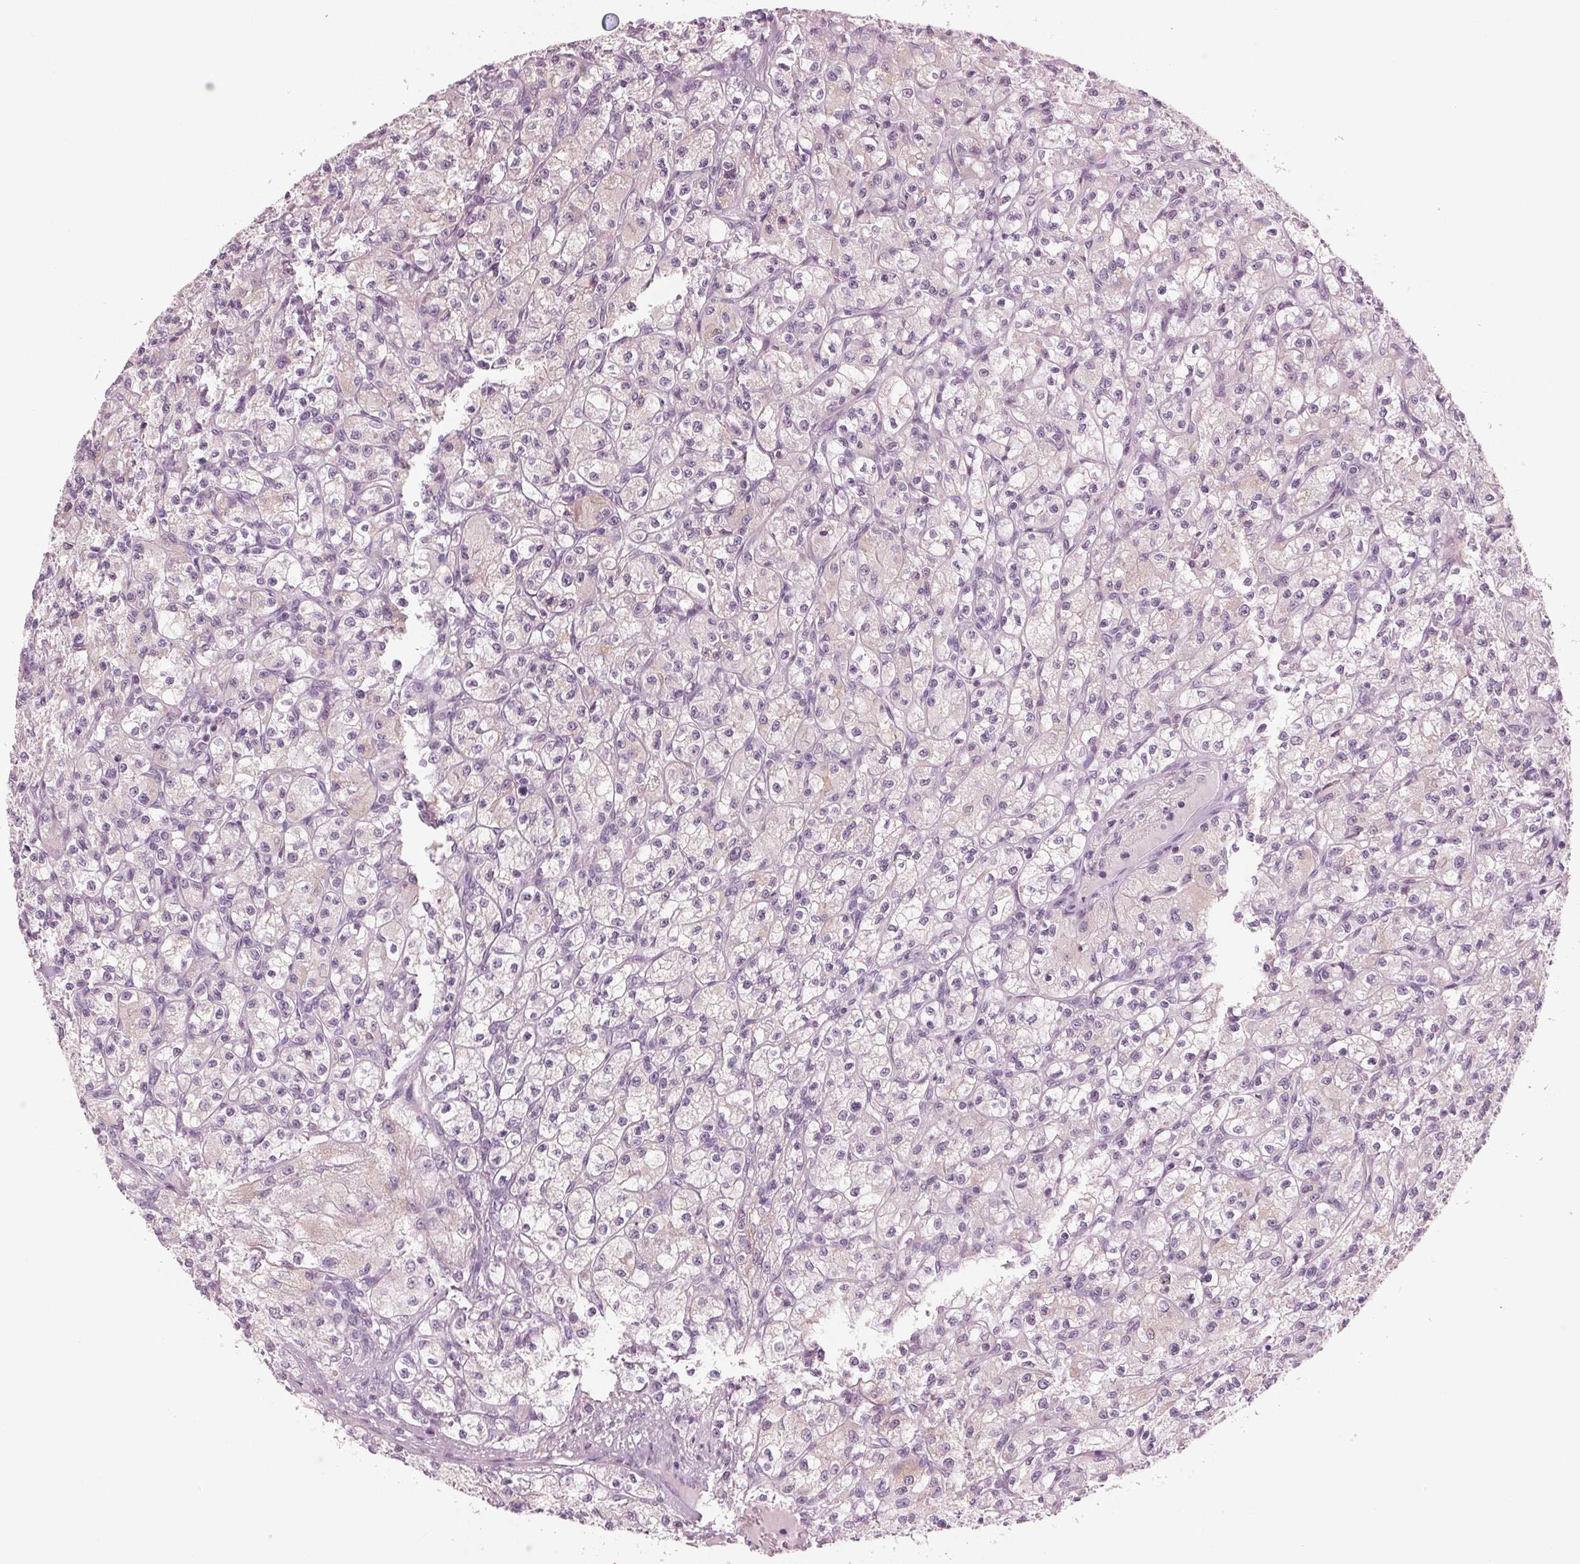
{"staining": {"intensity": "negative", "quantity": "none", "location": "none"}, "tissue": "renal cancer", "cell_type": "Tumor cells", "image_type": "cancer", "snomed": [{"axis": "morphology", "description": "Adenocarcinoma, NOS"}, {"axis": "topography", "description": "Kidney"}], "caption": "Micrograph shows no protein expression in tumor cells of adenocarcinoma (renal) tissue. (DAB (3,3'-diaminobenzidine) IHC, high magnification).", "gene": "PRAP1", "patient": {"sex": "female", "age": 70}}